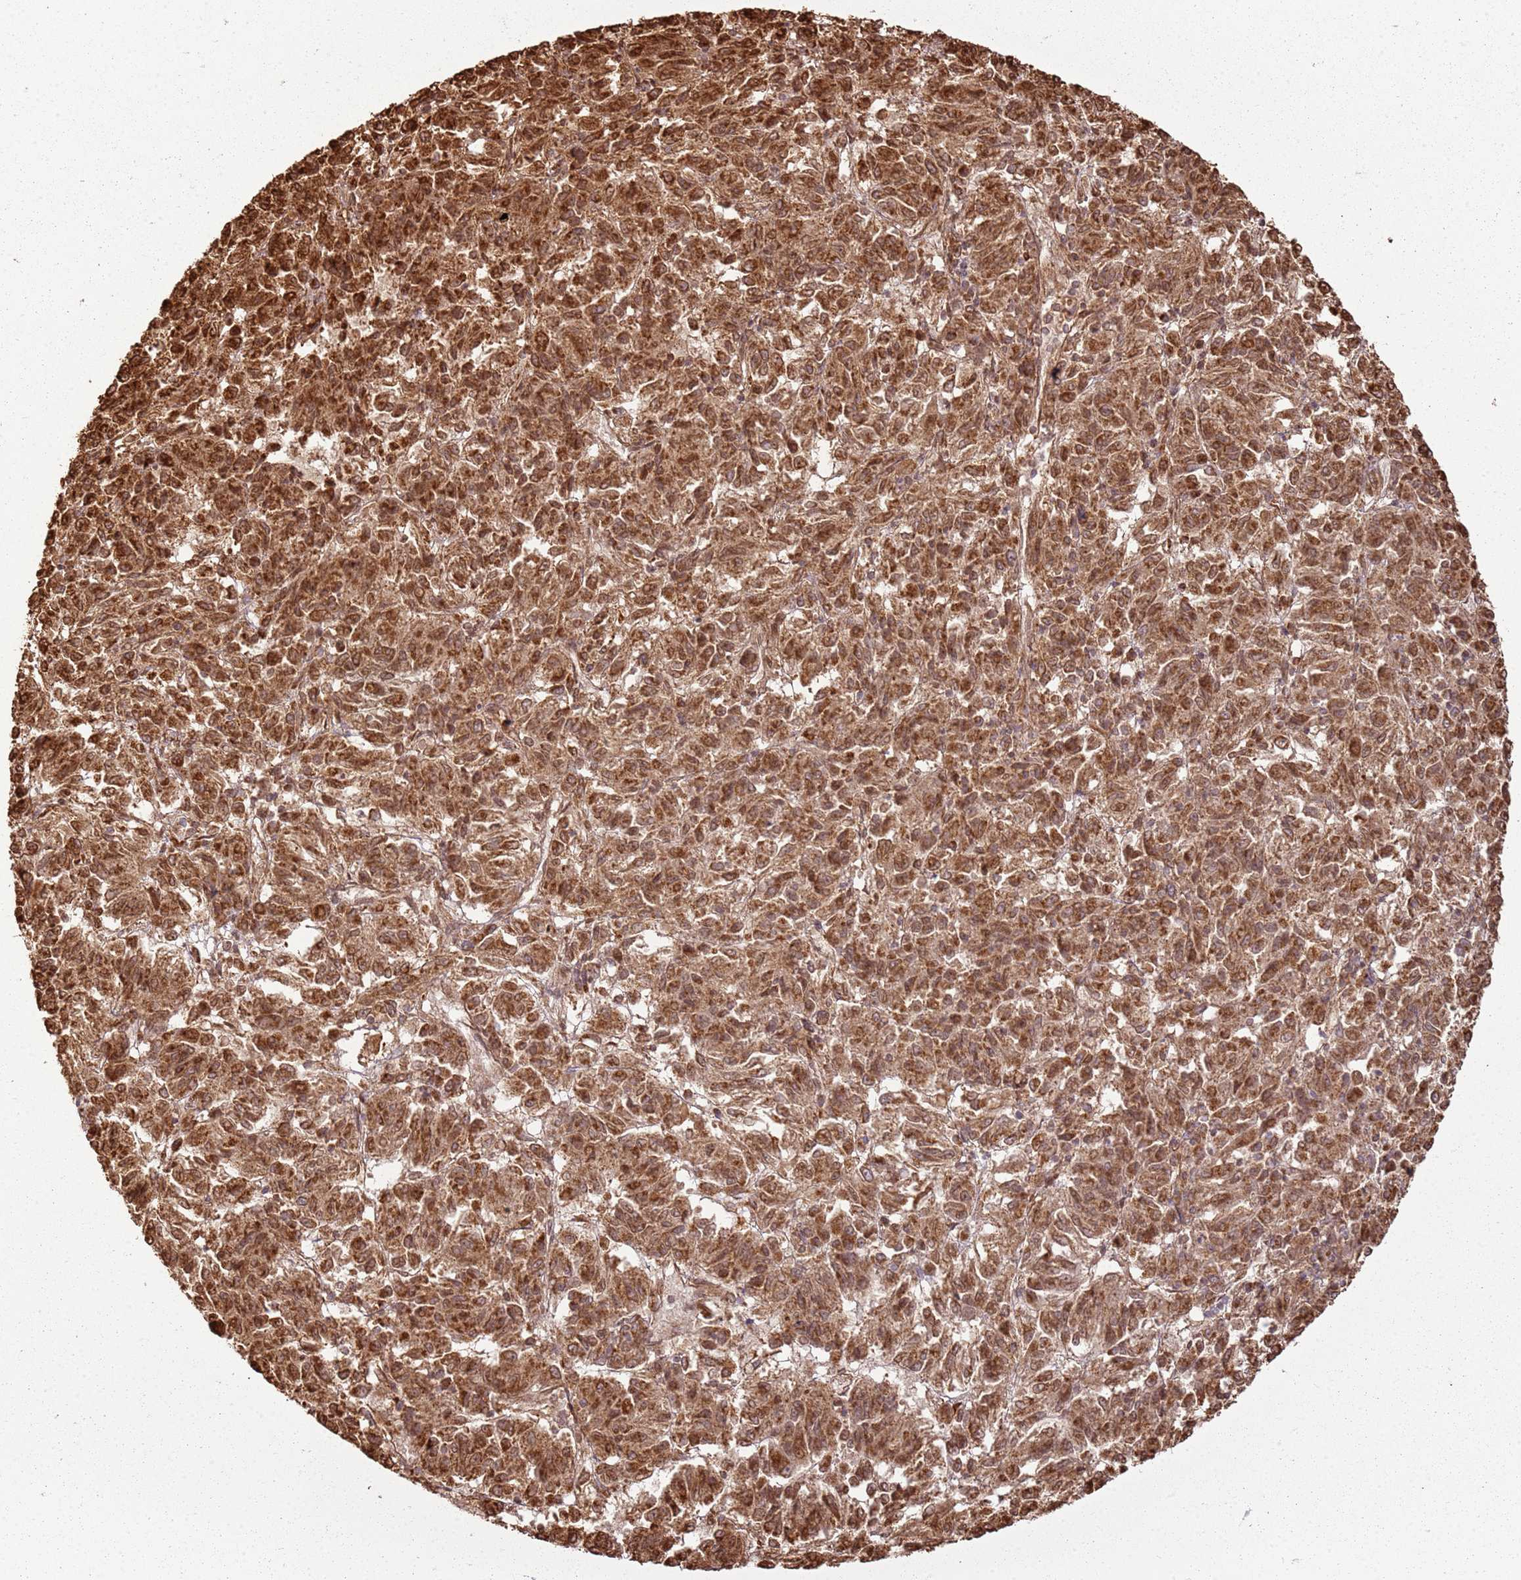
{"staining": {"intensity": "strong", "quantity": ">75%", "location": "cytoplasmic/membranous,nuclear"}, "tissue": "melanoma", "cell_type": "Tumor cells", "image_type": "cancer", "snomed": [{"axis": "morphology", "description": "Malignant melanoma, Metastatic site"}, {"axis": "topography", "description": "Lung"}], "caption": "Approximately >75% of tumor cells in human melanoma display strong cytoplasmic/membranous and nuclear protein positivity as visualized by brown immunohistochemical staining.", "gene": "DDX59", "patient": {"sex": "male", "age": 64}}